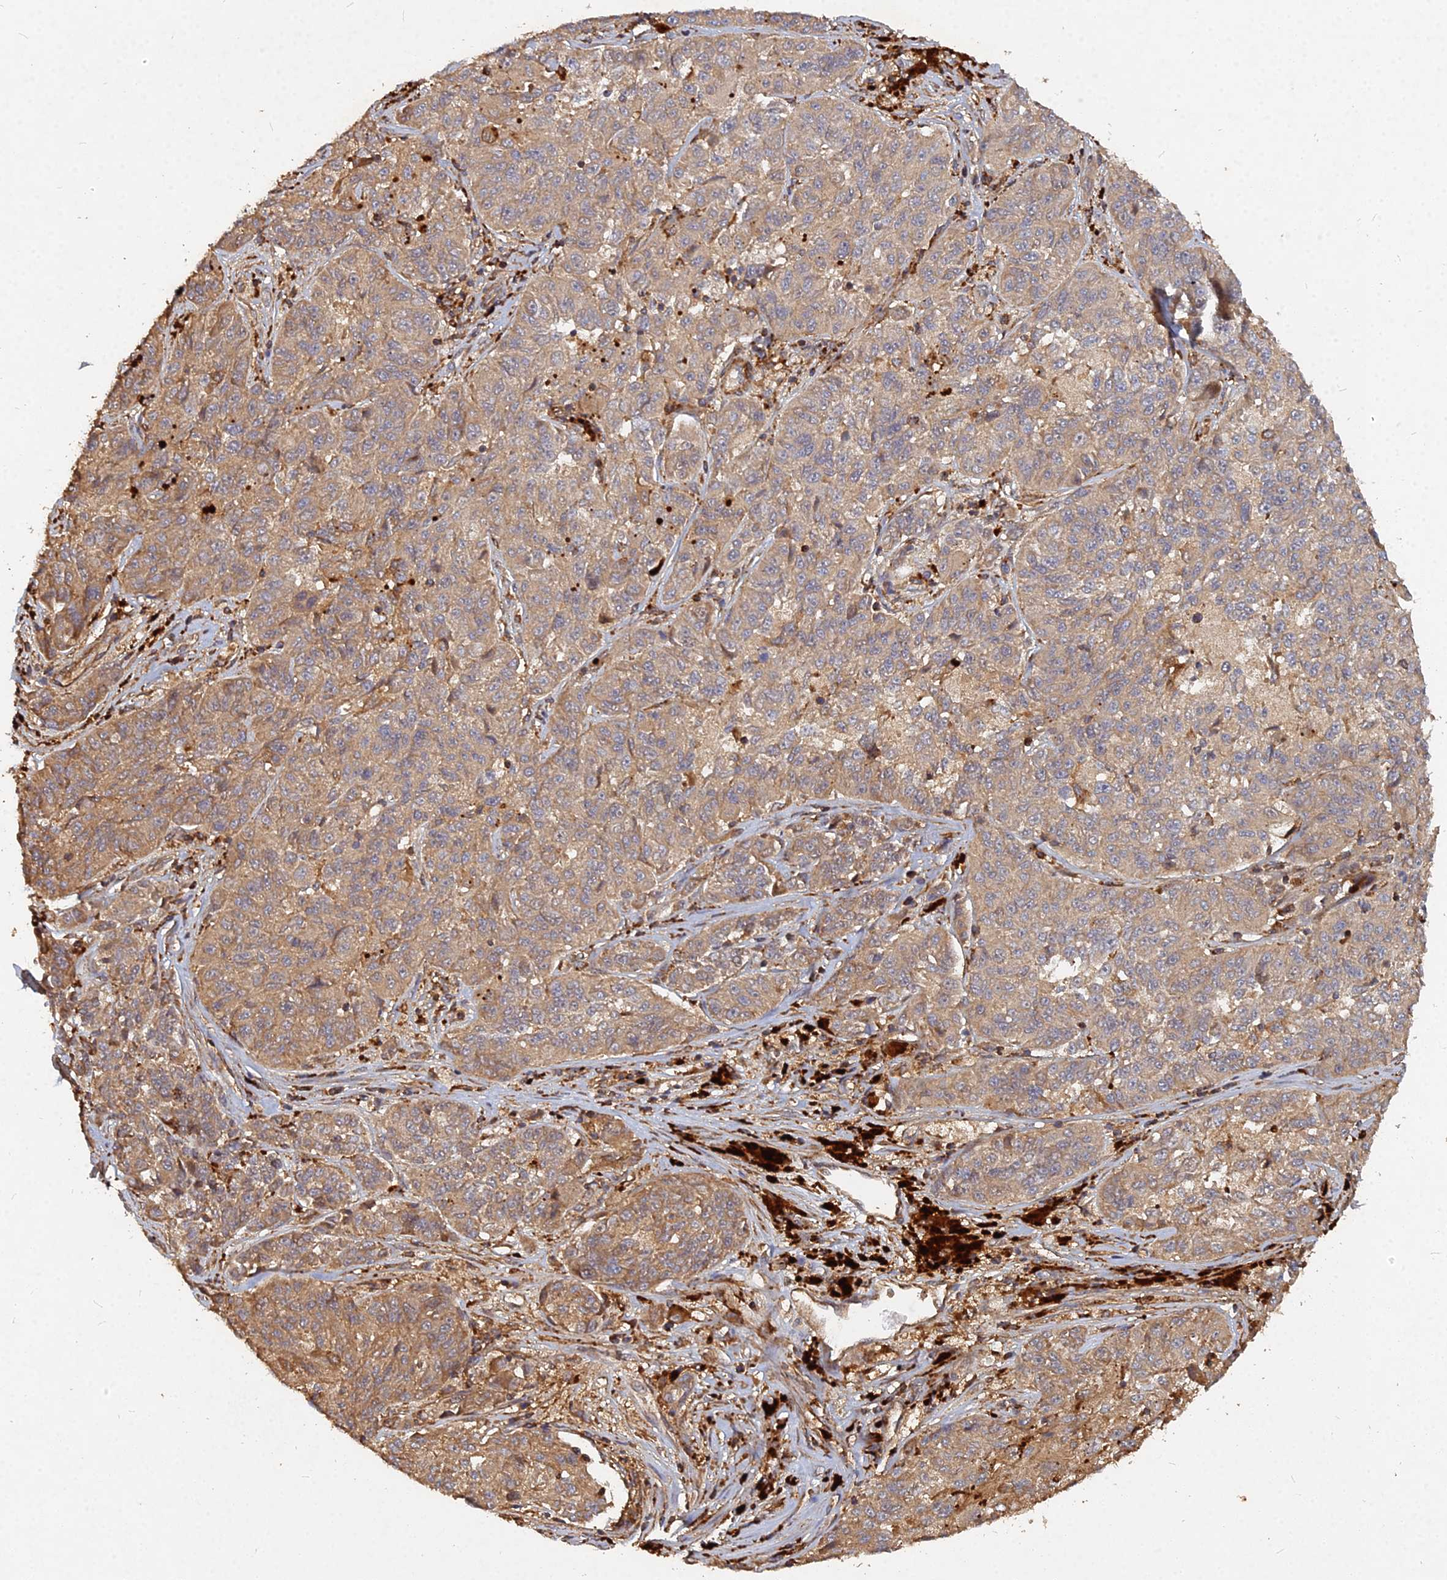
{"staining": {"intensity": "moderate", "quantity": ">75%", "location": "cytoplasmic/membranous"}, "tissue": "melanoma", "cell_type": "Tumor cells", "image_type": "cancer", "snomed": [{"axis": "morphology", "description": "Malignant melanoma, NOS"}, {"axis": "topography", "description": "Skin"}], "caption": "Tumor cells reveal medium levels of moderate cytoplasmic/membranous expression in about >75% of cells in human malignant melanoma.", "gene": "UBE2W", "patient": {"sex": "male", "age": 53}}